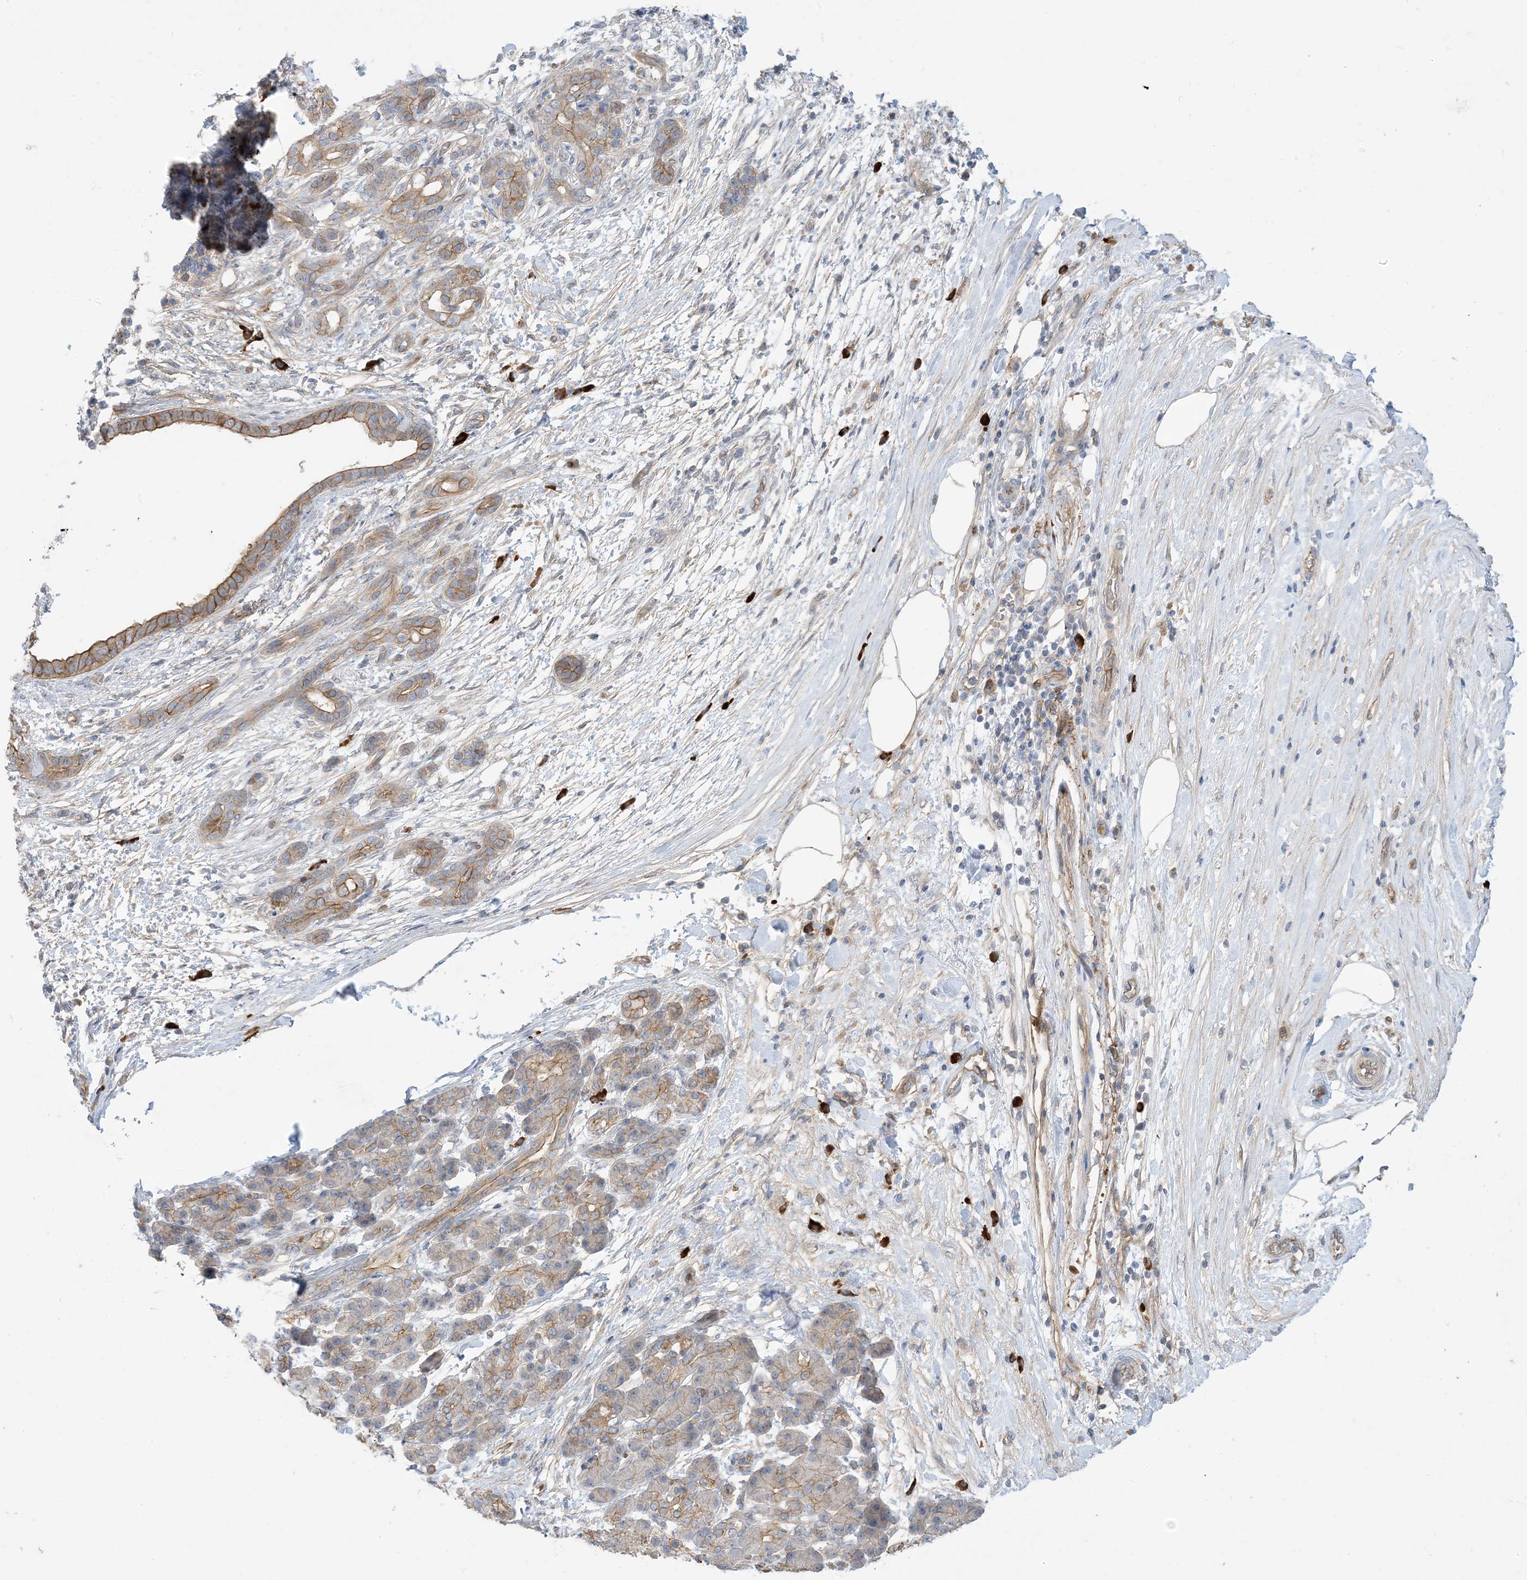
{"staining": {"intensity": "moderate", "quantity": ">75%", "location": "cytoplasmic/membranous"}, "tissue": "pancreatic cancer", "cell_type": "Tumor cells", "image_type": "cancer", "snomed": [{"axis": "morphology", "description": "Adenocarcinoma, NOS"}, {"axis": "topography", "description": "Pancreas"}], "caption": "Moderate cytoplasmic/membranous expression for a protein is identified in approximately >75% of tumor cells of adenocarcinoma (pancreatic) using immunohistochemistry (IHC).", "gene": "AOC1", "patient": {"sex": "female", "age": 55}}